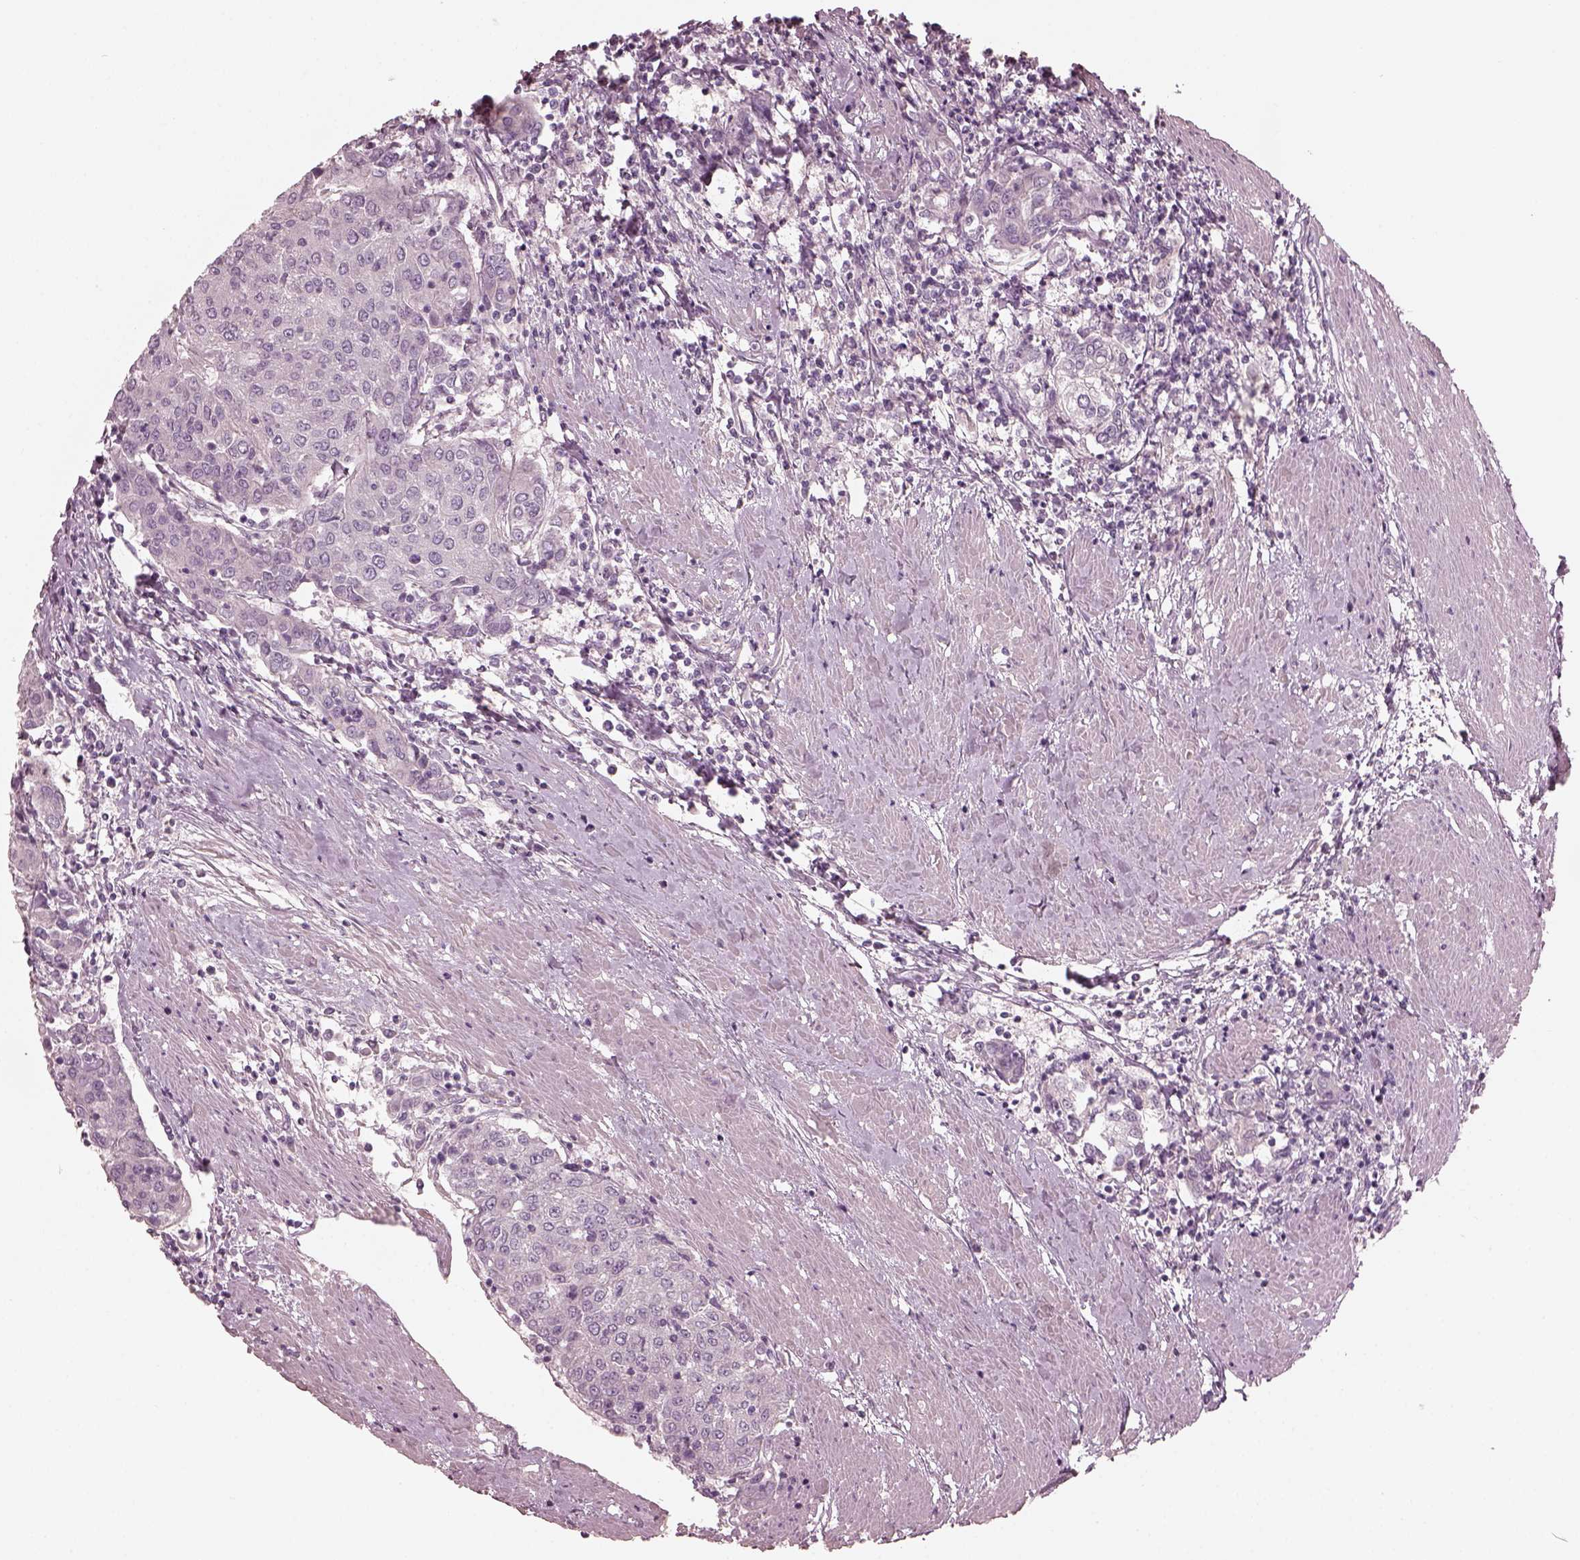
{"staining": {"intensity": "negative", "quantity": "none", "location": "none"}, "tissue": "urothelial cancer", "cell_type": "Tumor cells", "image_type": "cancer", "snomed": [{"axis": "morphology", "description": "Urothelial carcinoma, High grade"}, {"axis": "topography", "description": "Urinary bladder"}], "caption": "Tumor cells show no significant protein positivity in urothelial carcinoma (high-grade).", "gene": "OPTC", "patient": {"sex": "female", "age": 85}}